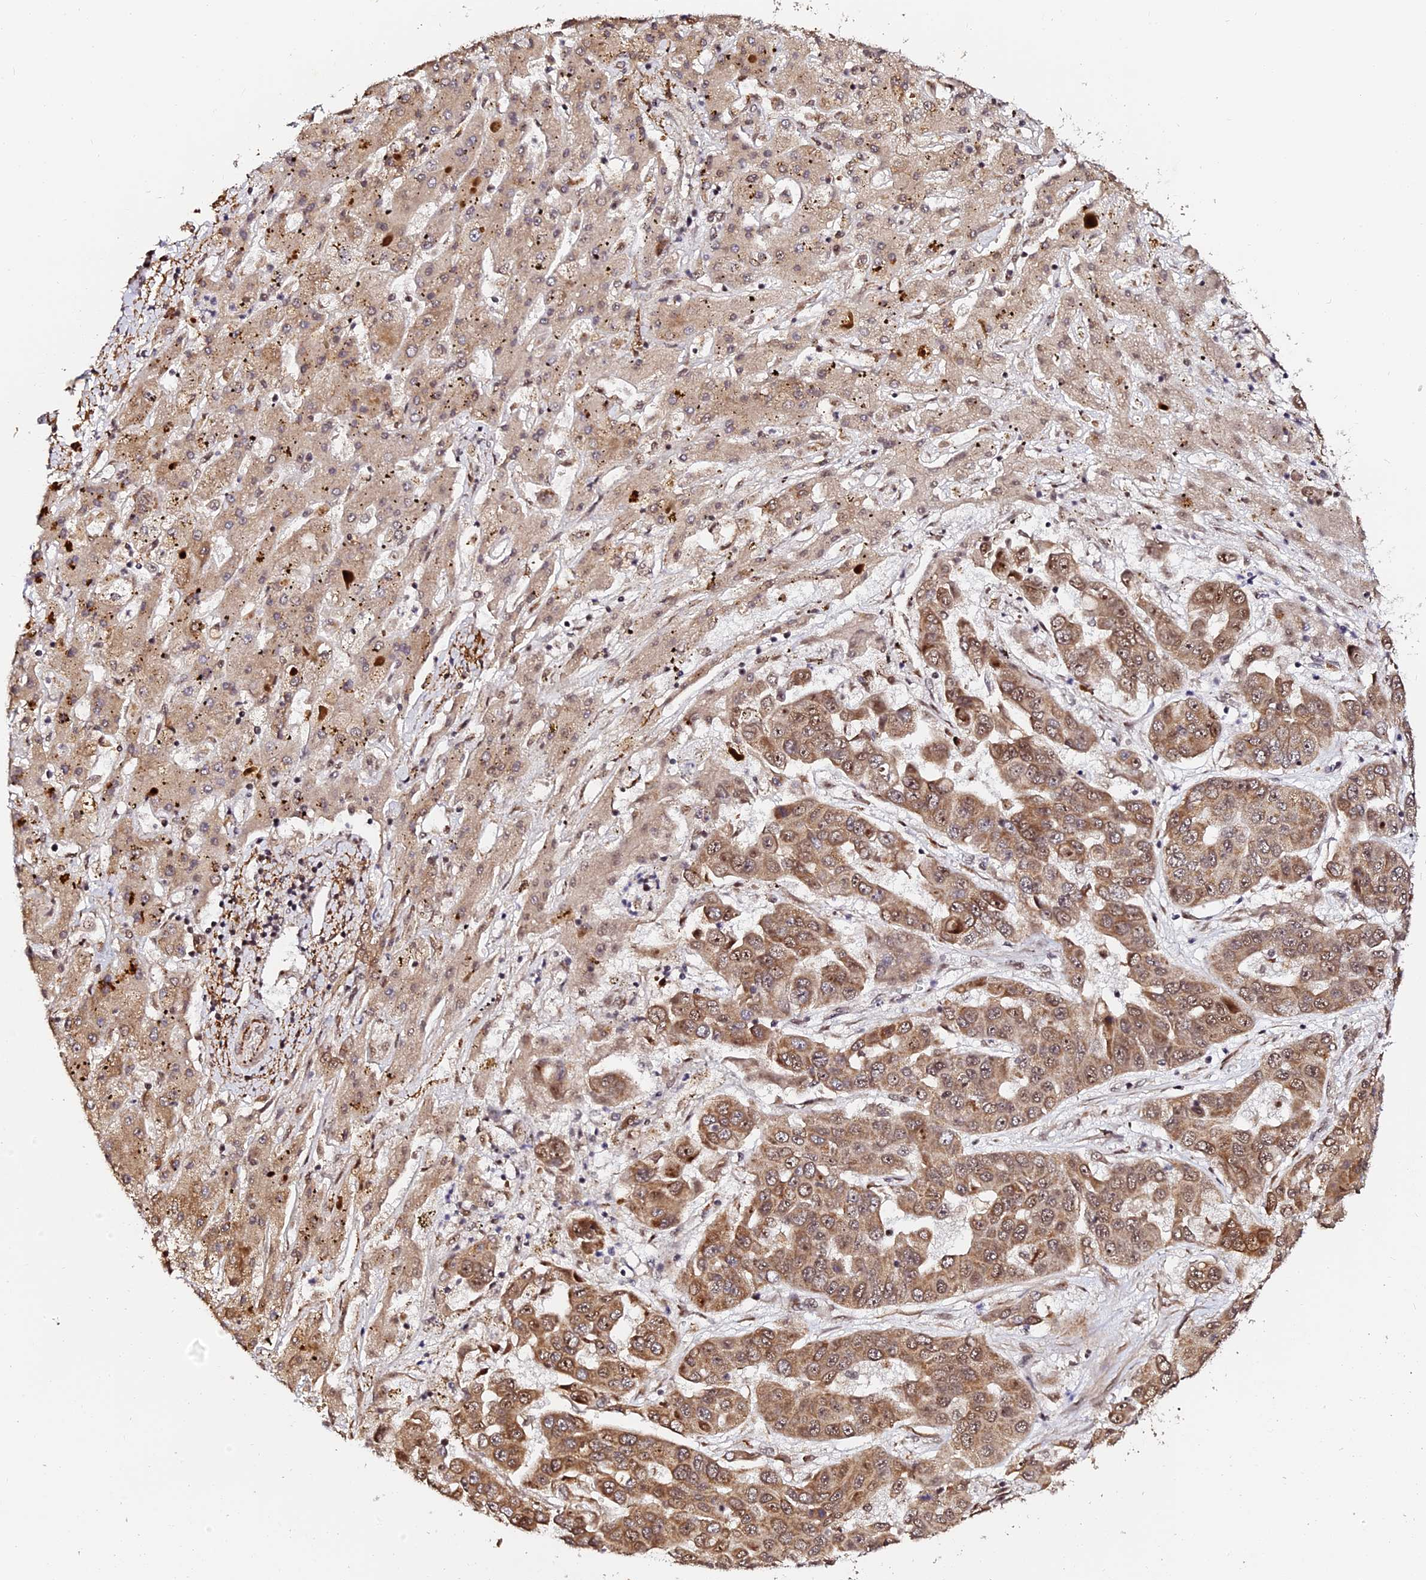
{"staining": {"intensity": "moderate", "quantity": ">75%", "location": "cytoplasmic/membranous,nuclear"}, "tissue": "liver cancer", "cell_type": "Tumor cells", "image_type": "cancer", "snomed": [{"axis": "morphology", "description": "Cholangiocarcinoma"}, {"axis": "topography", "description": "Liver"}], "caption": "Protein staining of cholangiocarcinoma (liver) tissue displays moderate cytoplasmic/membranous and nuclear positivity in approximately >75% of tumor cells.", "gene": "MCRS1", "patient": {"sex": "female", "age": 52}}